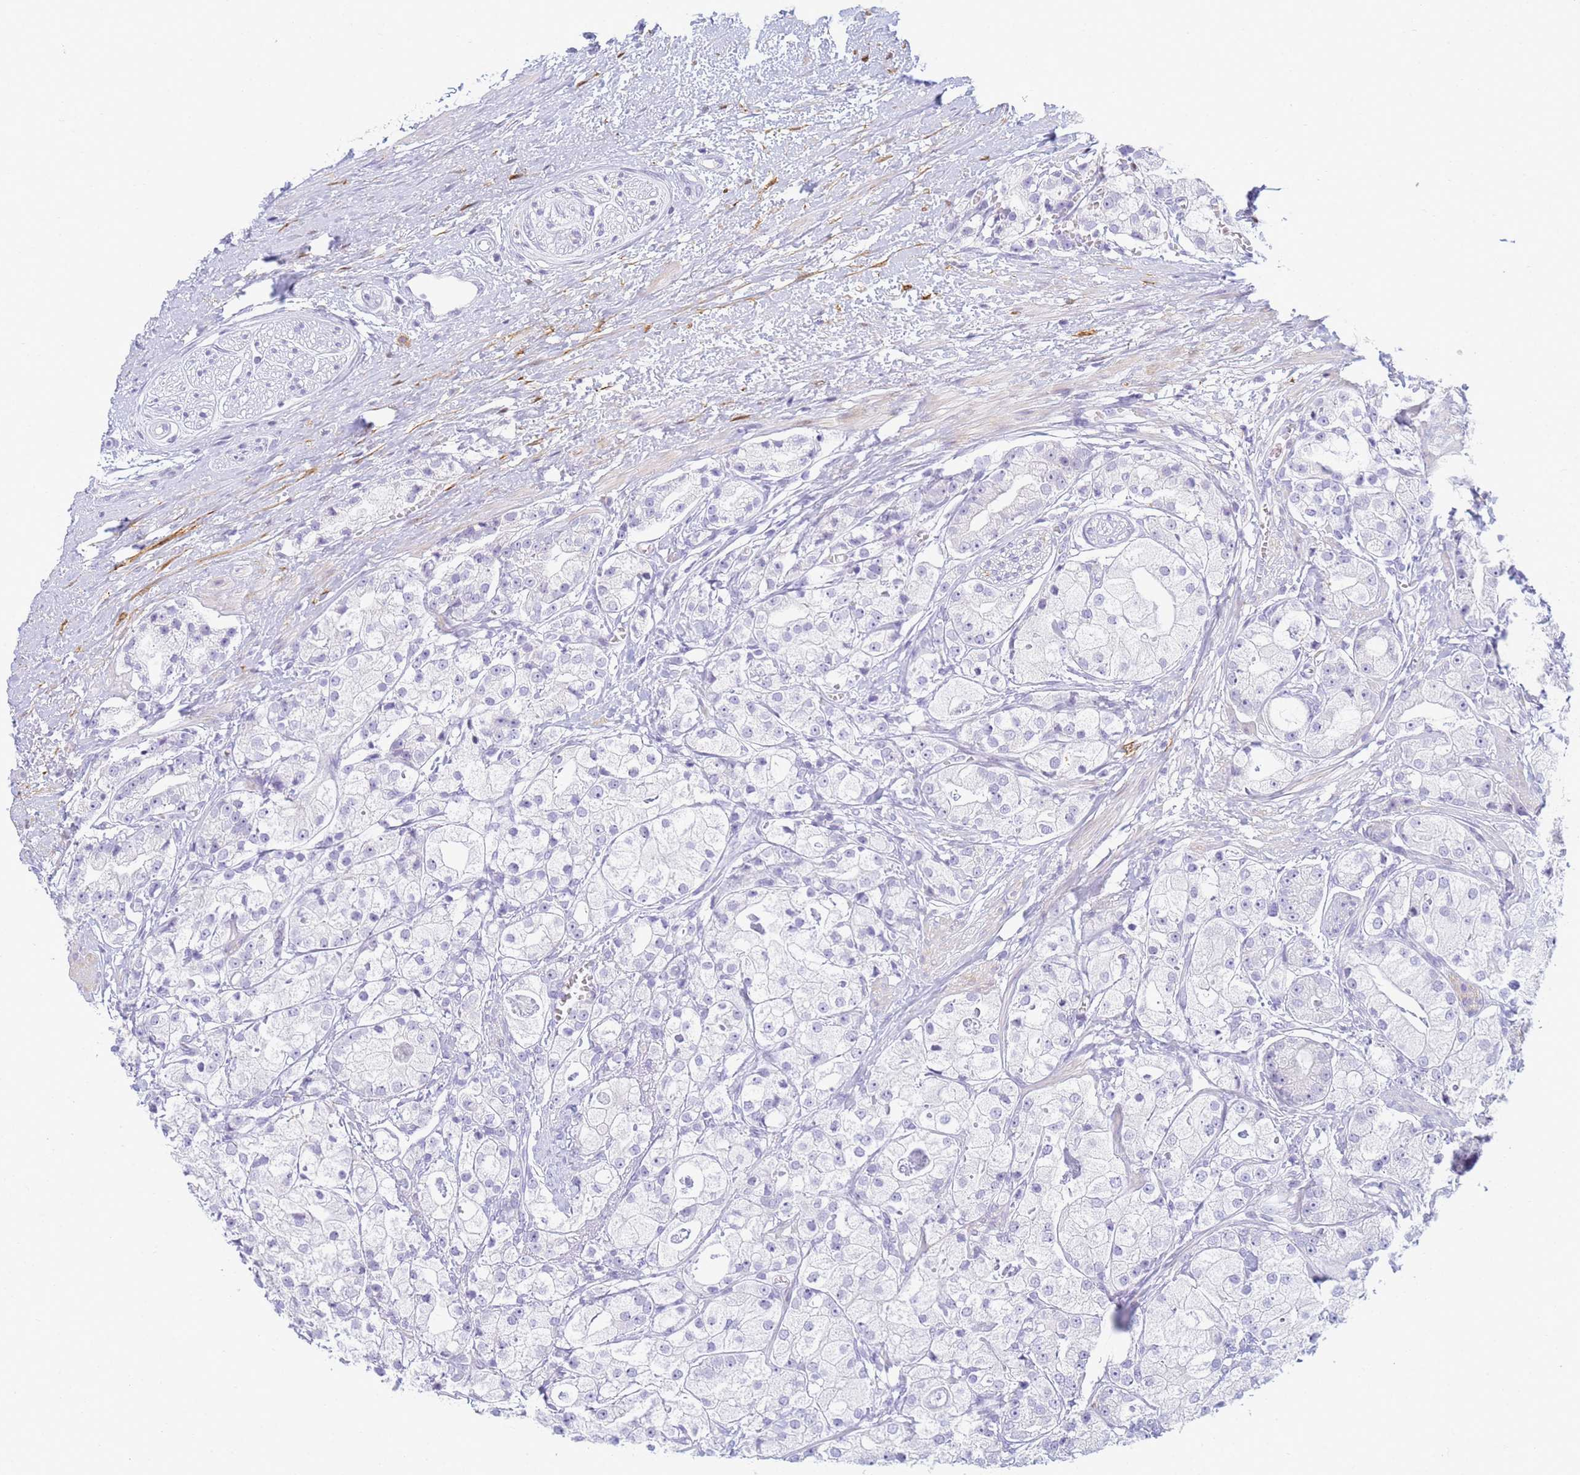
{"staining": {"intensity": "negative", "quantity": "none", "location": "none"}, "tissue": "prostate cancer", "cell_type": "Tumor cells", "image_type": "cancer", "snomed": [{"axis": "morphology", "description": "Adenocarcinoma, High grade"}, {"axis": "topography", "description": "Prostate"}], "caption": "An image of prostate cancer (high-grade adenocarcinoma) stained for a protein displays no brown staining in tumor cells.", "gene": "SNX20", "patient": {"sex": "male", "age": 71}}